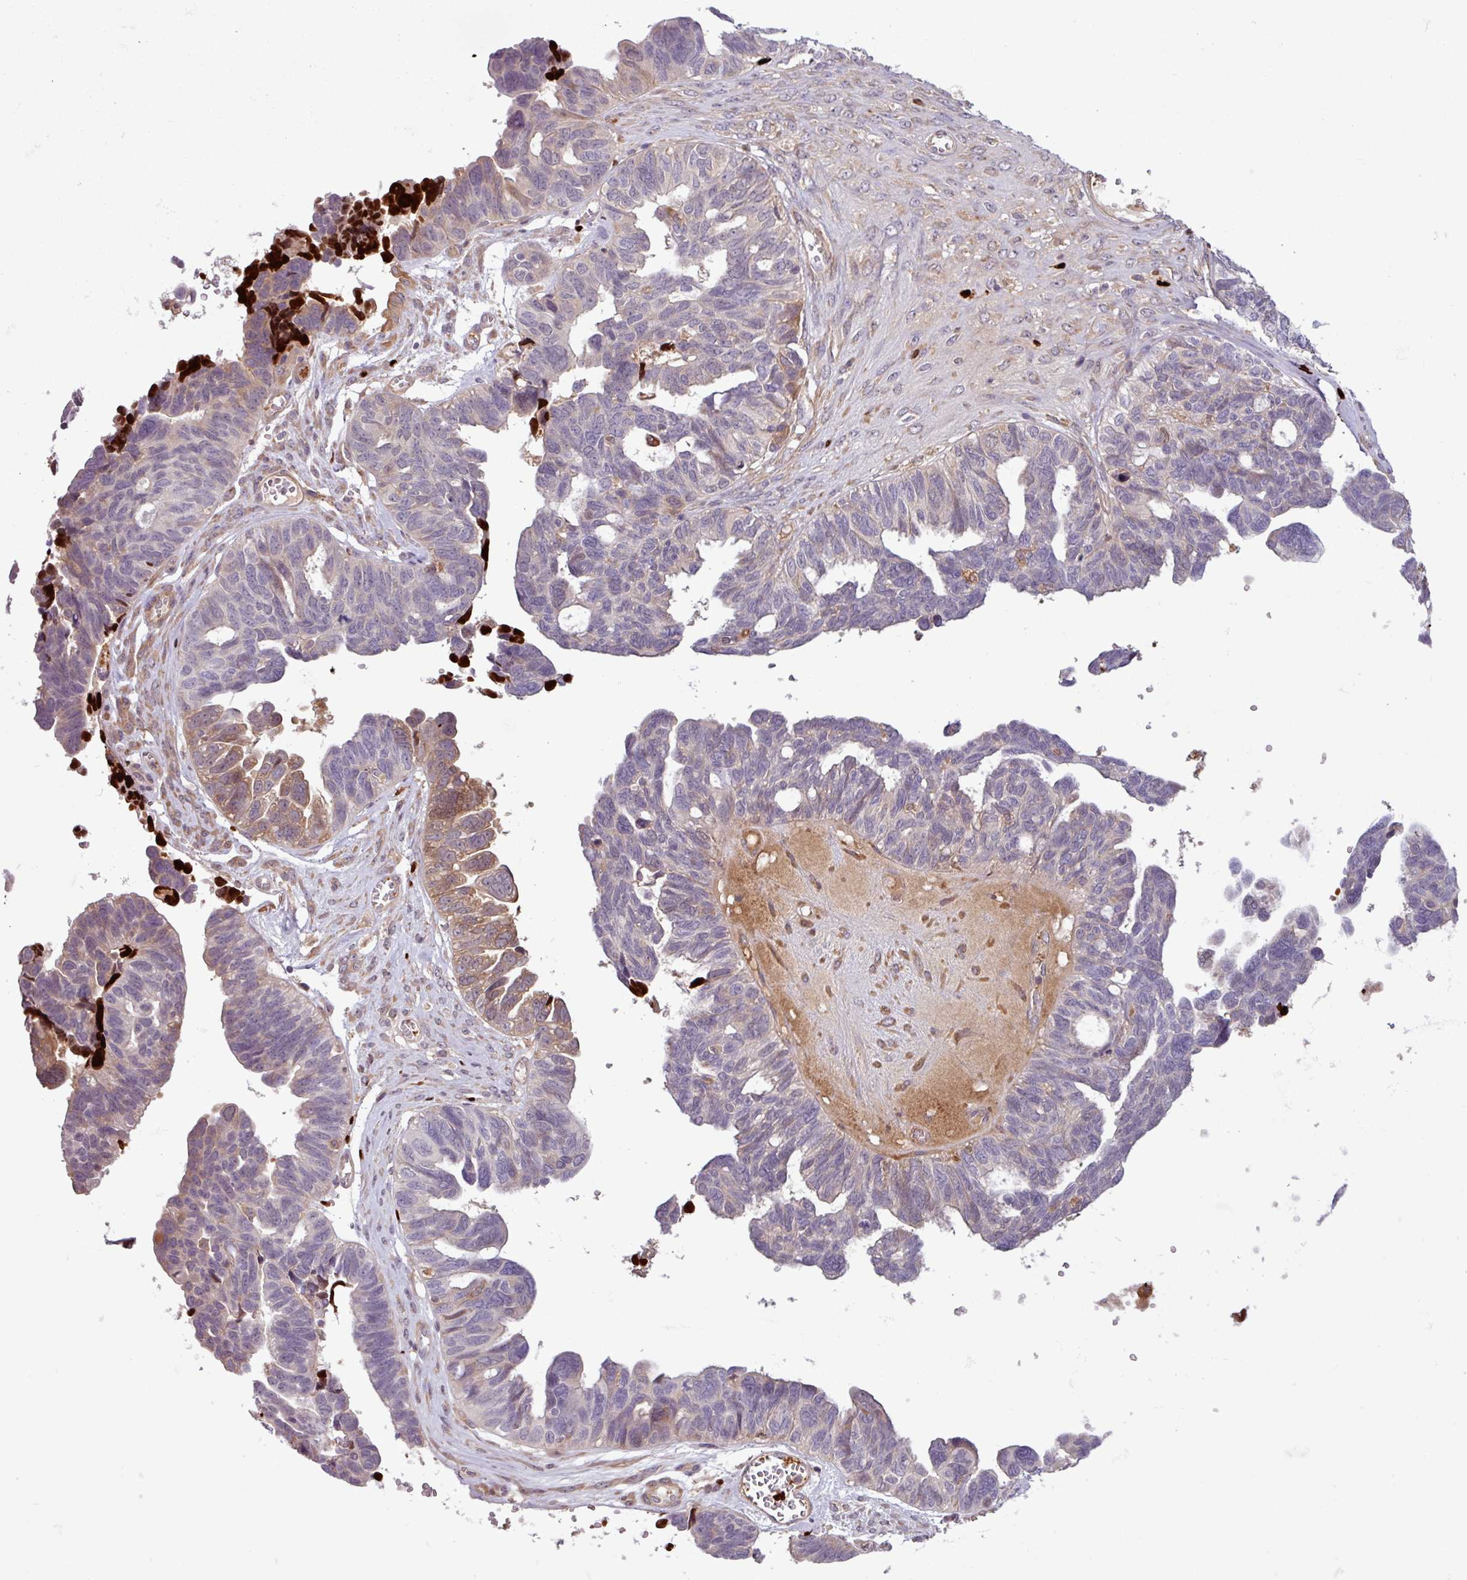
{"staining": {"intensity": "weak", "quantity": "<25%", "location": "cytoplasmic/membranous"}, "tissue": "ovarian cancer", "cell_type": "Tumor cells", "image_type": "cancer", "snomed": [{"axis": "morphology", "description": "Cystadenocarcinoma, serous, NOS"}, {"axis": "topography", "description": "Ovary"}], "caption": "Photomicrograph shows no protein positivity in tumor cells of ovarian cancer (serous cystadenocarcinoma) tissue.", "gene": "PCED1A", "patient": {"sex": "female", "age": 79}}